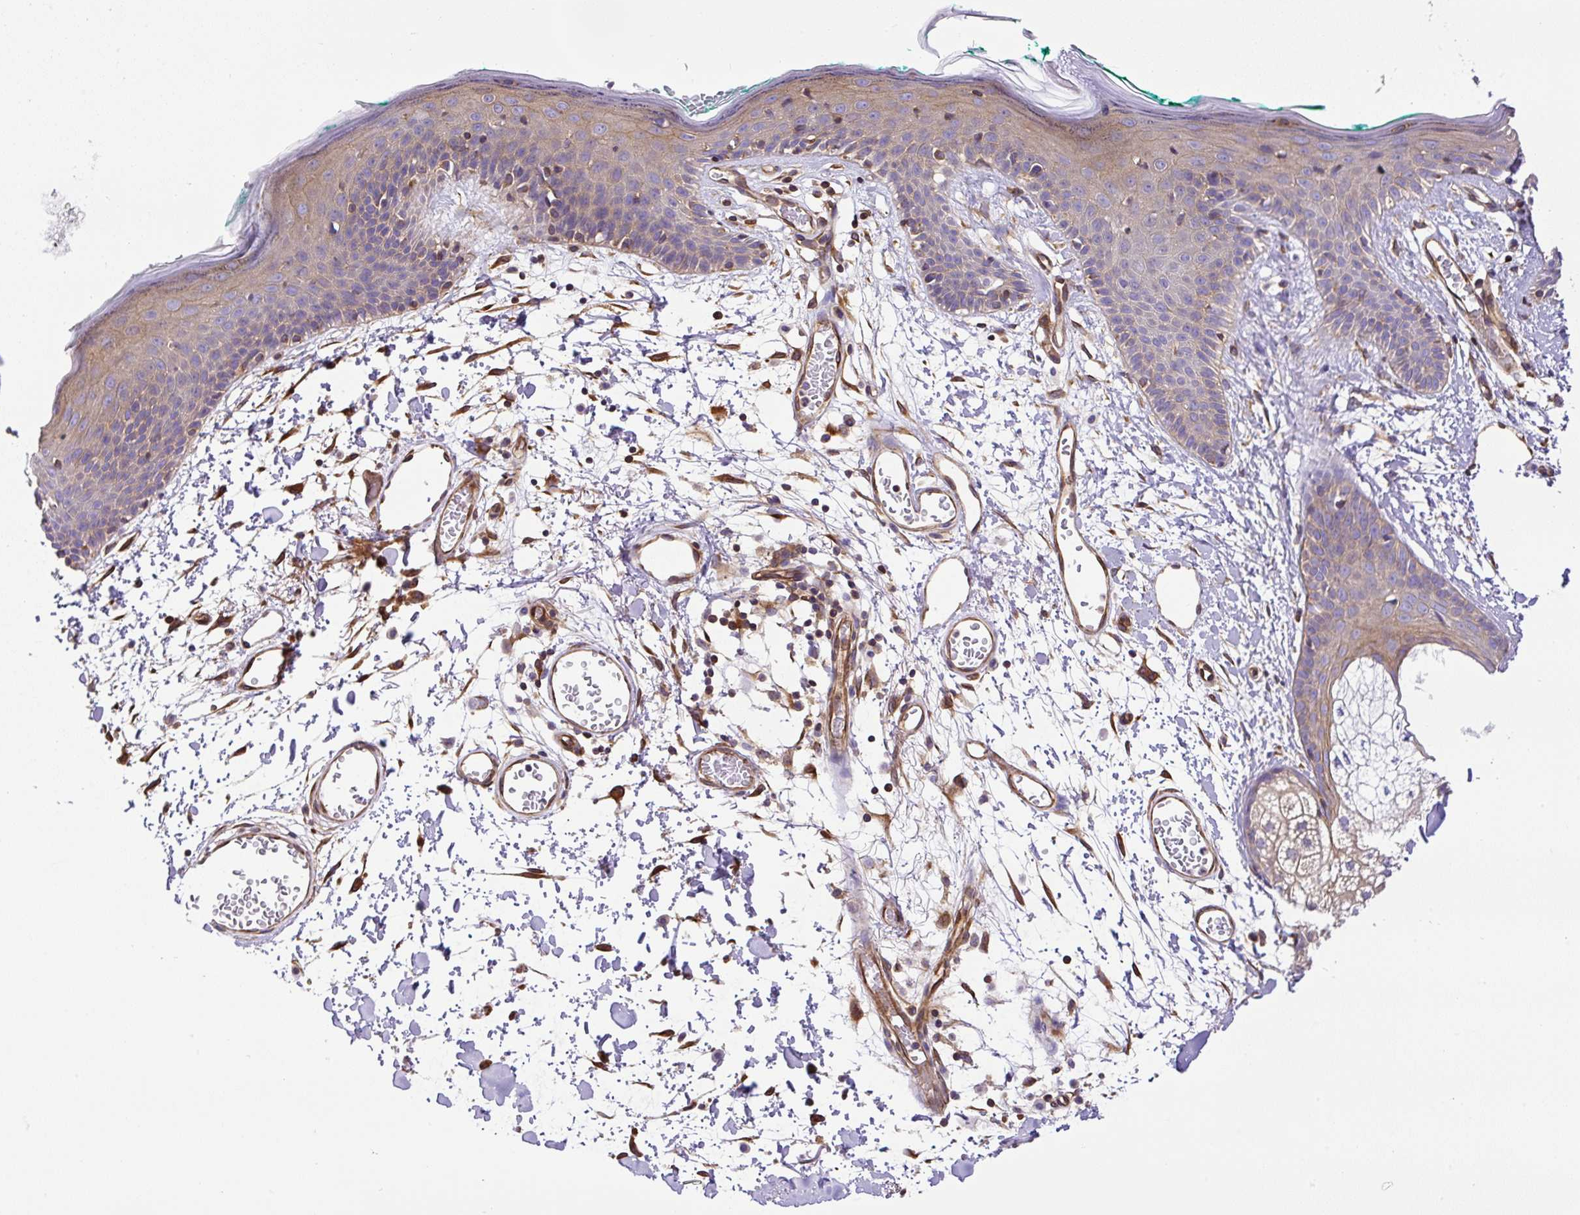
{"staining": {"intensity": "strong", "quantity": ">75%", "location": "cytoplasmic/membranous"}, "tissue": "skin", "cell_type": "Fibroblasts", "image_type": "normal", "snomed": [{"axis": "morphology", "description": "Normal tissue, NOS"}, {"axis": "topography", "description": "Skin"}], "caption": "DAB (3,3'-diaminobenzidine) immunohistochemical staining of benign skin demonstrates strong cytoplasmic/membranous protein staining in approximately >75% of fibroblasts.", "gene": "DCTN1", "patient": {"sex": "male", "age": 79}}